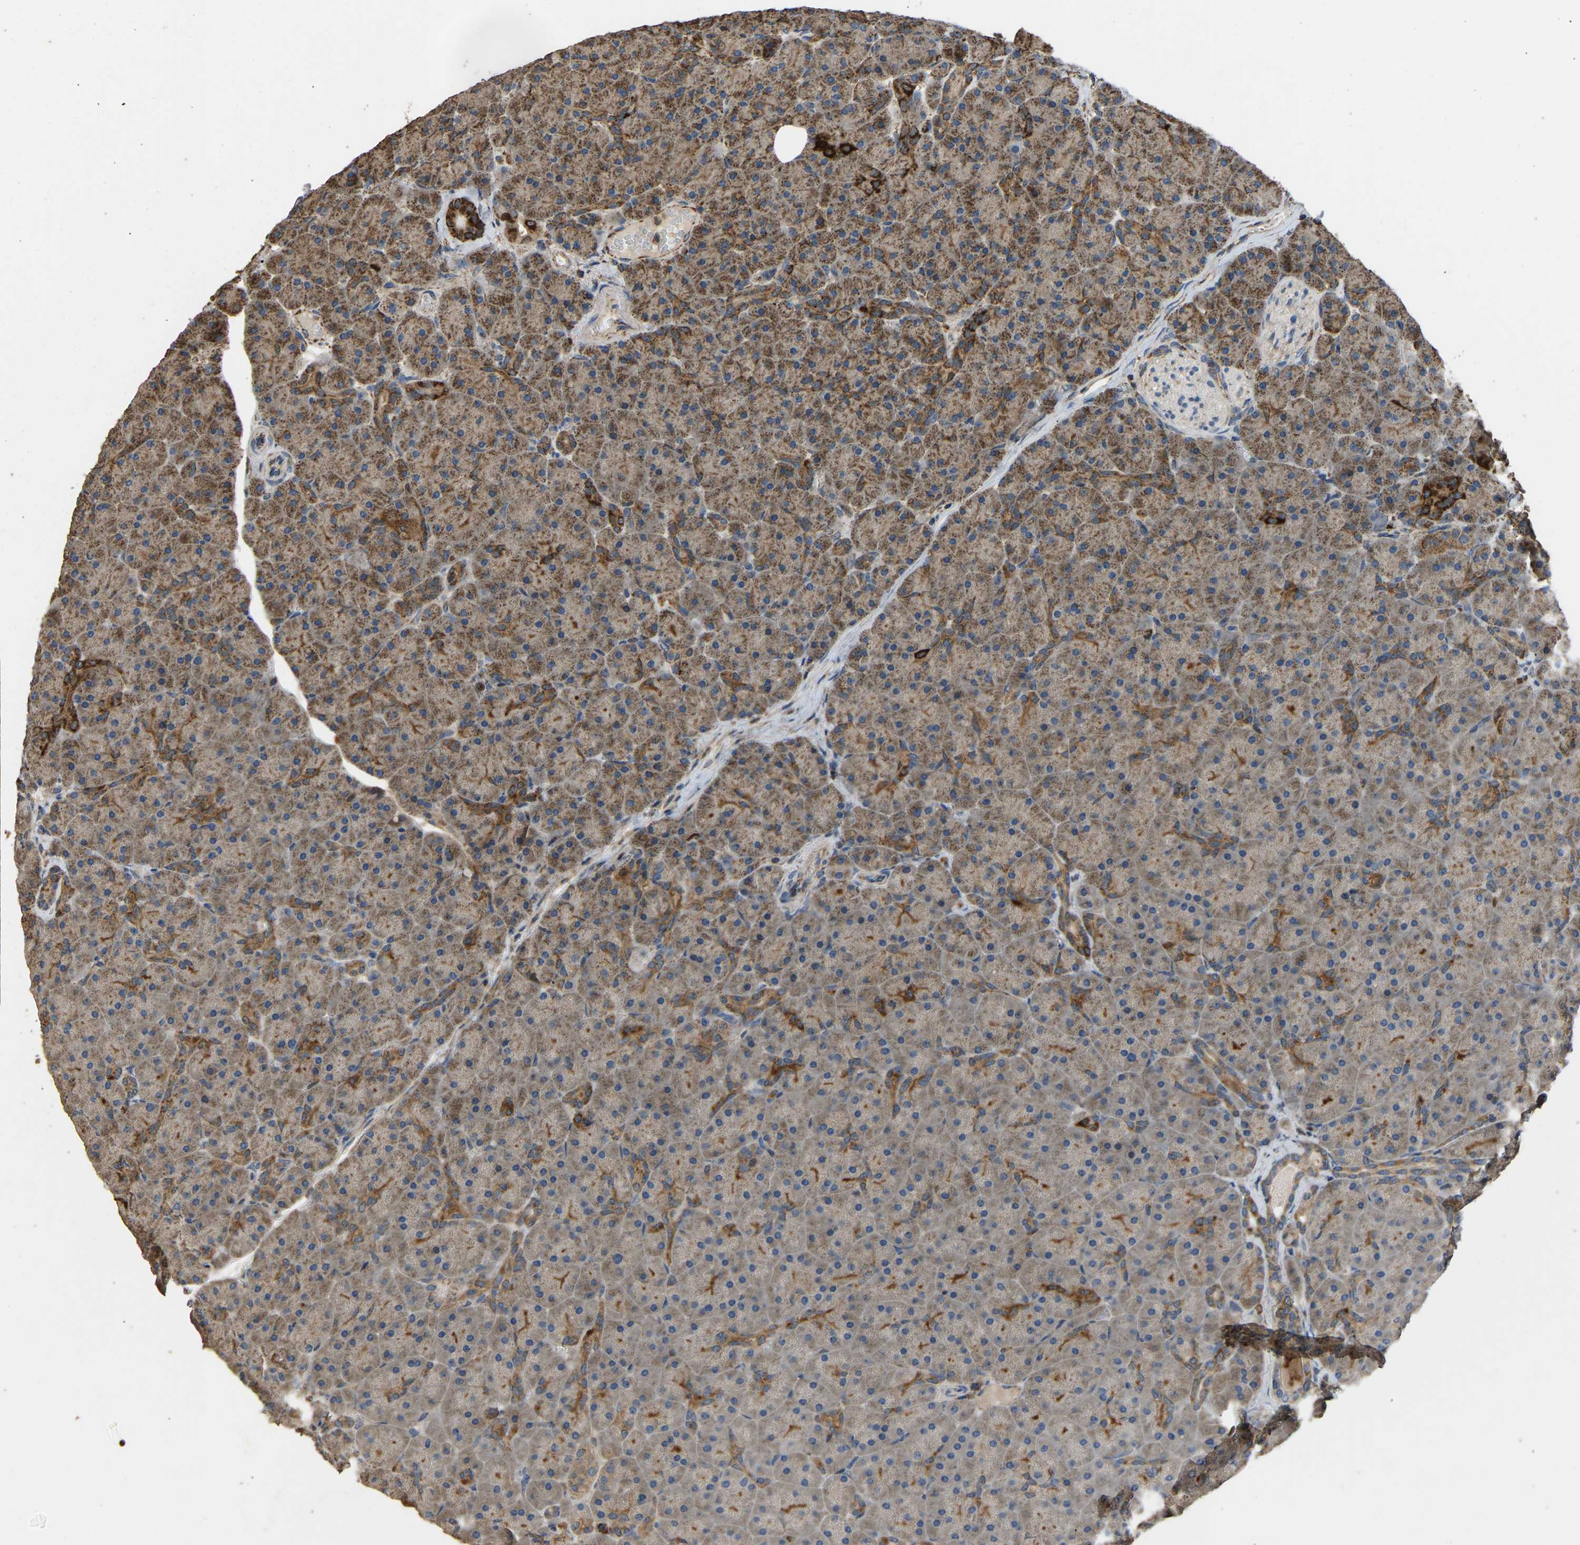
{"staining": {"intensity": "moderate", "quantity": ">75%", "location": "cytoplasmic/membranous"}, "tissue": "pancreas", "cell_type": "Exocrine glandular cells", "image_type": "normal", "snomed": [{"axis": "morphology", "description": "Normal tissue, NOS"}, {"axis": "topography", "description": "Pancreas"}], "caption": "A micrograph showing moderate cytoplasmic/membranous staining in approximately >75% of exocrine glandular cells in normal pancreas, as visualized by brown immunohistochemical staining.", "gene": "TUFM", "patient": {"sex": "male", "age": 66}}